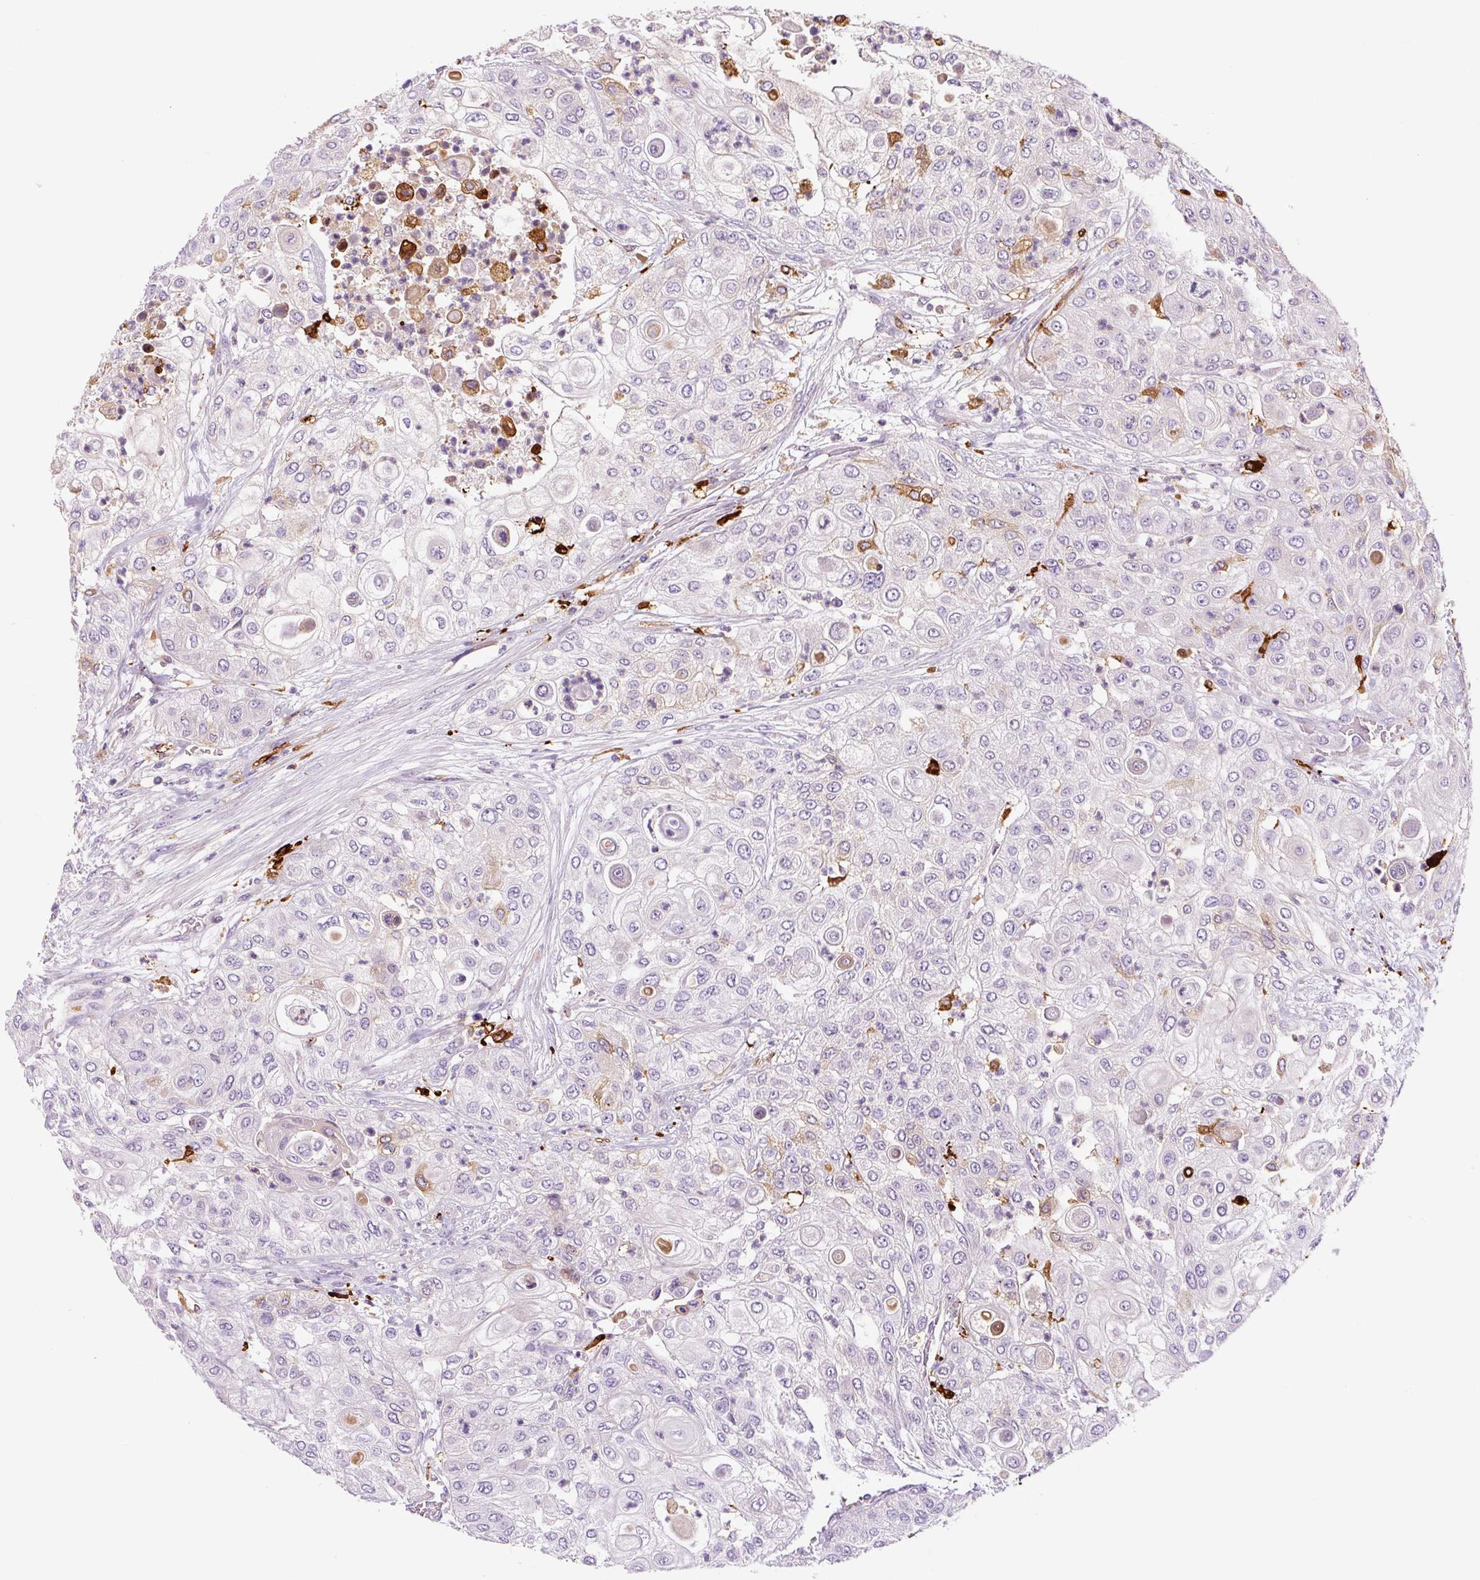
{"staining": {"intensity": "negative", "quantity": "none", "location": "none"}, "tissue": "urothelial cancer", "cell_type": "Tumor cells", "image_type": "cancer", "snomed": [{"axis": "morphology", "description": "Urothelial carcinoma, High grade"}, {"axis": "topography", "description": "Urinary bladder"}], "caption": "Immunohistochemistry photomicrograph of urothelial cancer stained for a protein (brown), which shows no expression in tumor cells.", "gene": "FUT10", "patient": {"sex": "female", "age": 79}}